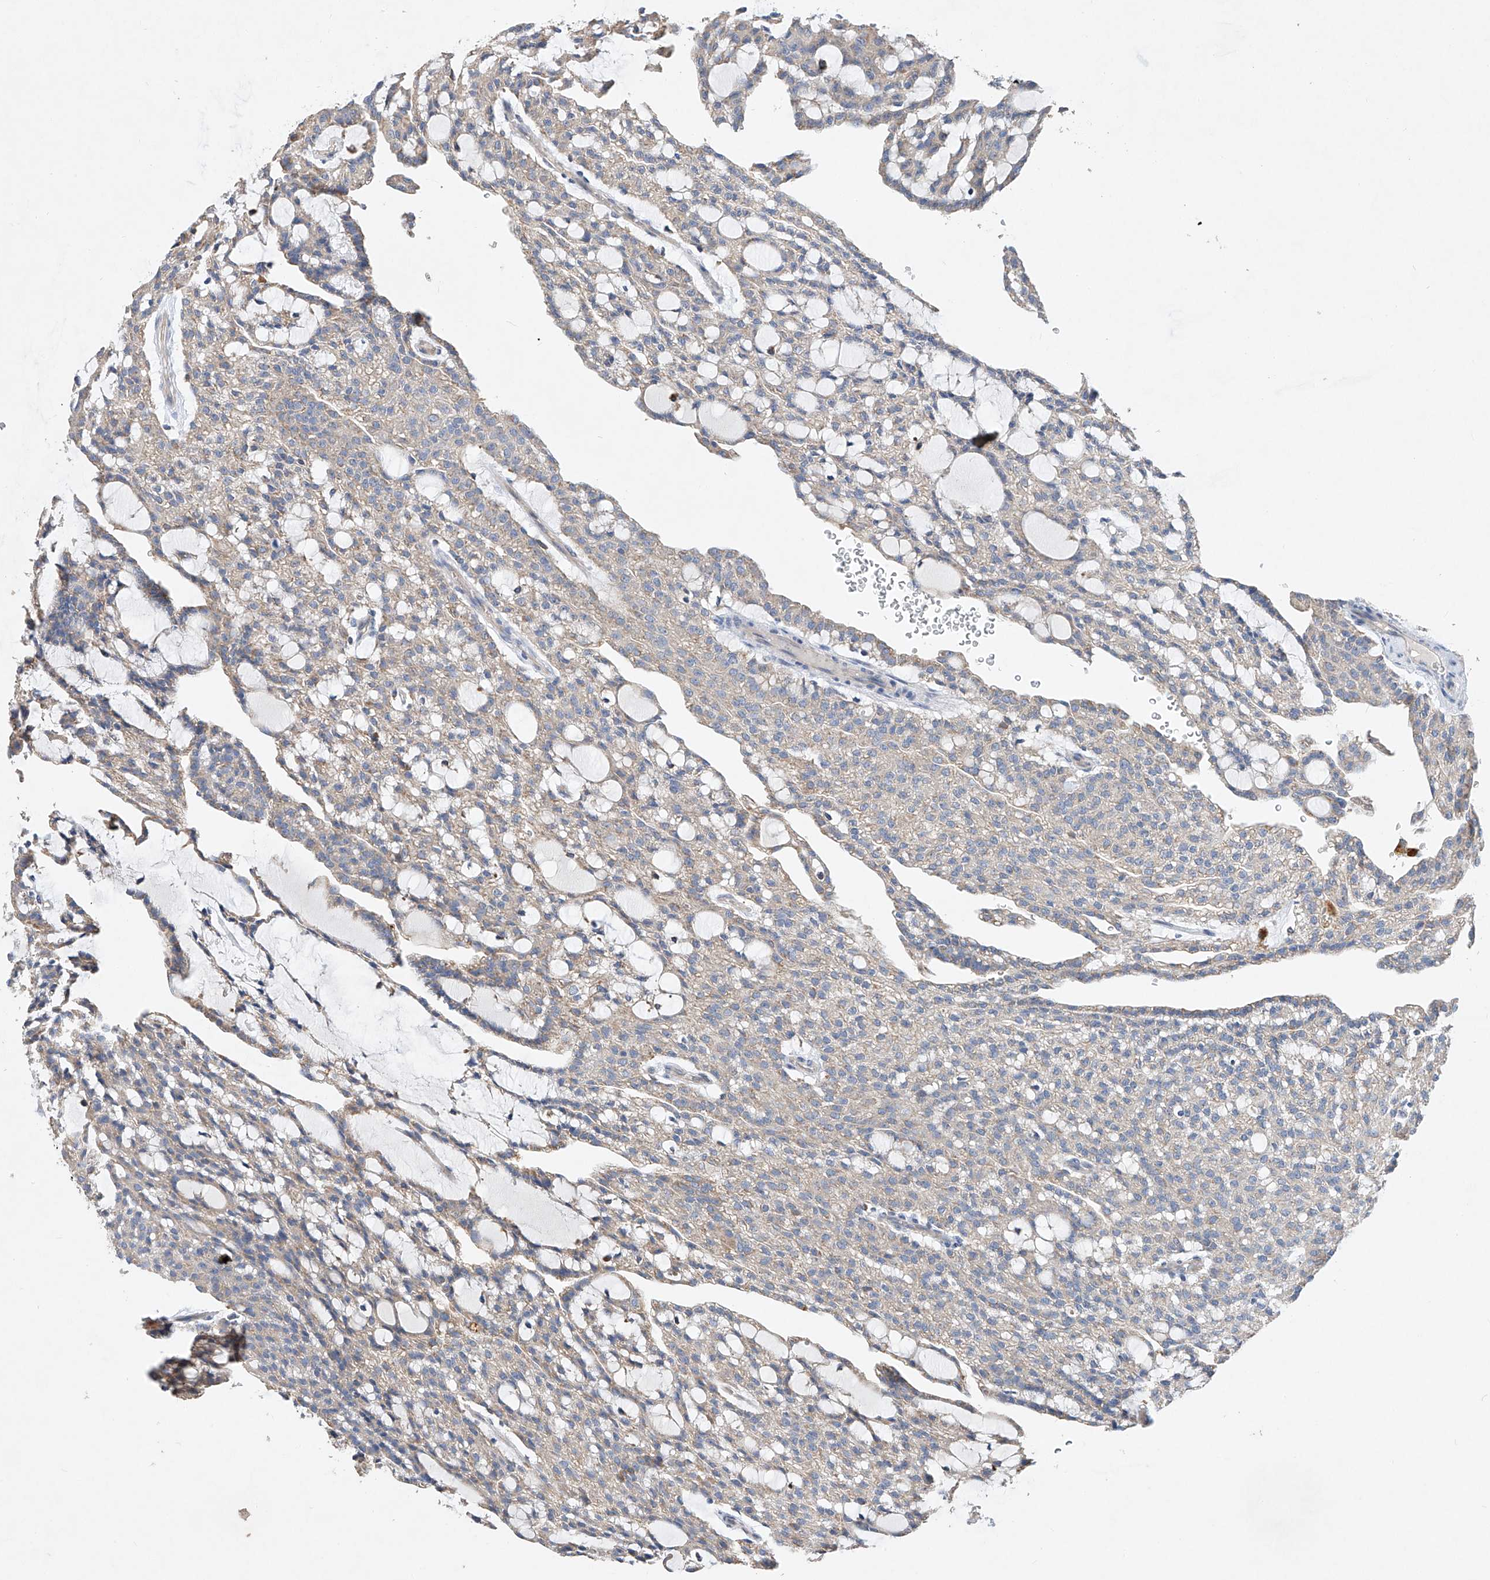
{"staining": {"intensity": "negative", "quantity": "none", "location": "none"}, "tissue": "renal cancer", "cell_type": "Tumor cells", "image_type": "cancer", "snomed": [{"axis": "morphology", "description": "Adenocarcinoma, NOS"}, {"axis": "topography", "description": "Kidney"}], "caption": "Renal adenocarcinoma stained for a protein using IHC displays no expression tumor cells.", "gene": "AMD1", "patient": {"sex": "male", "age": 63}}